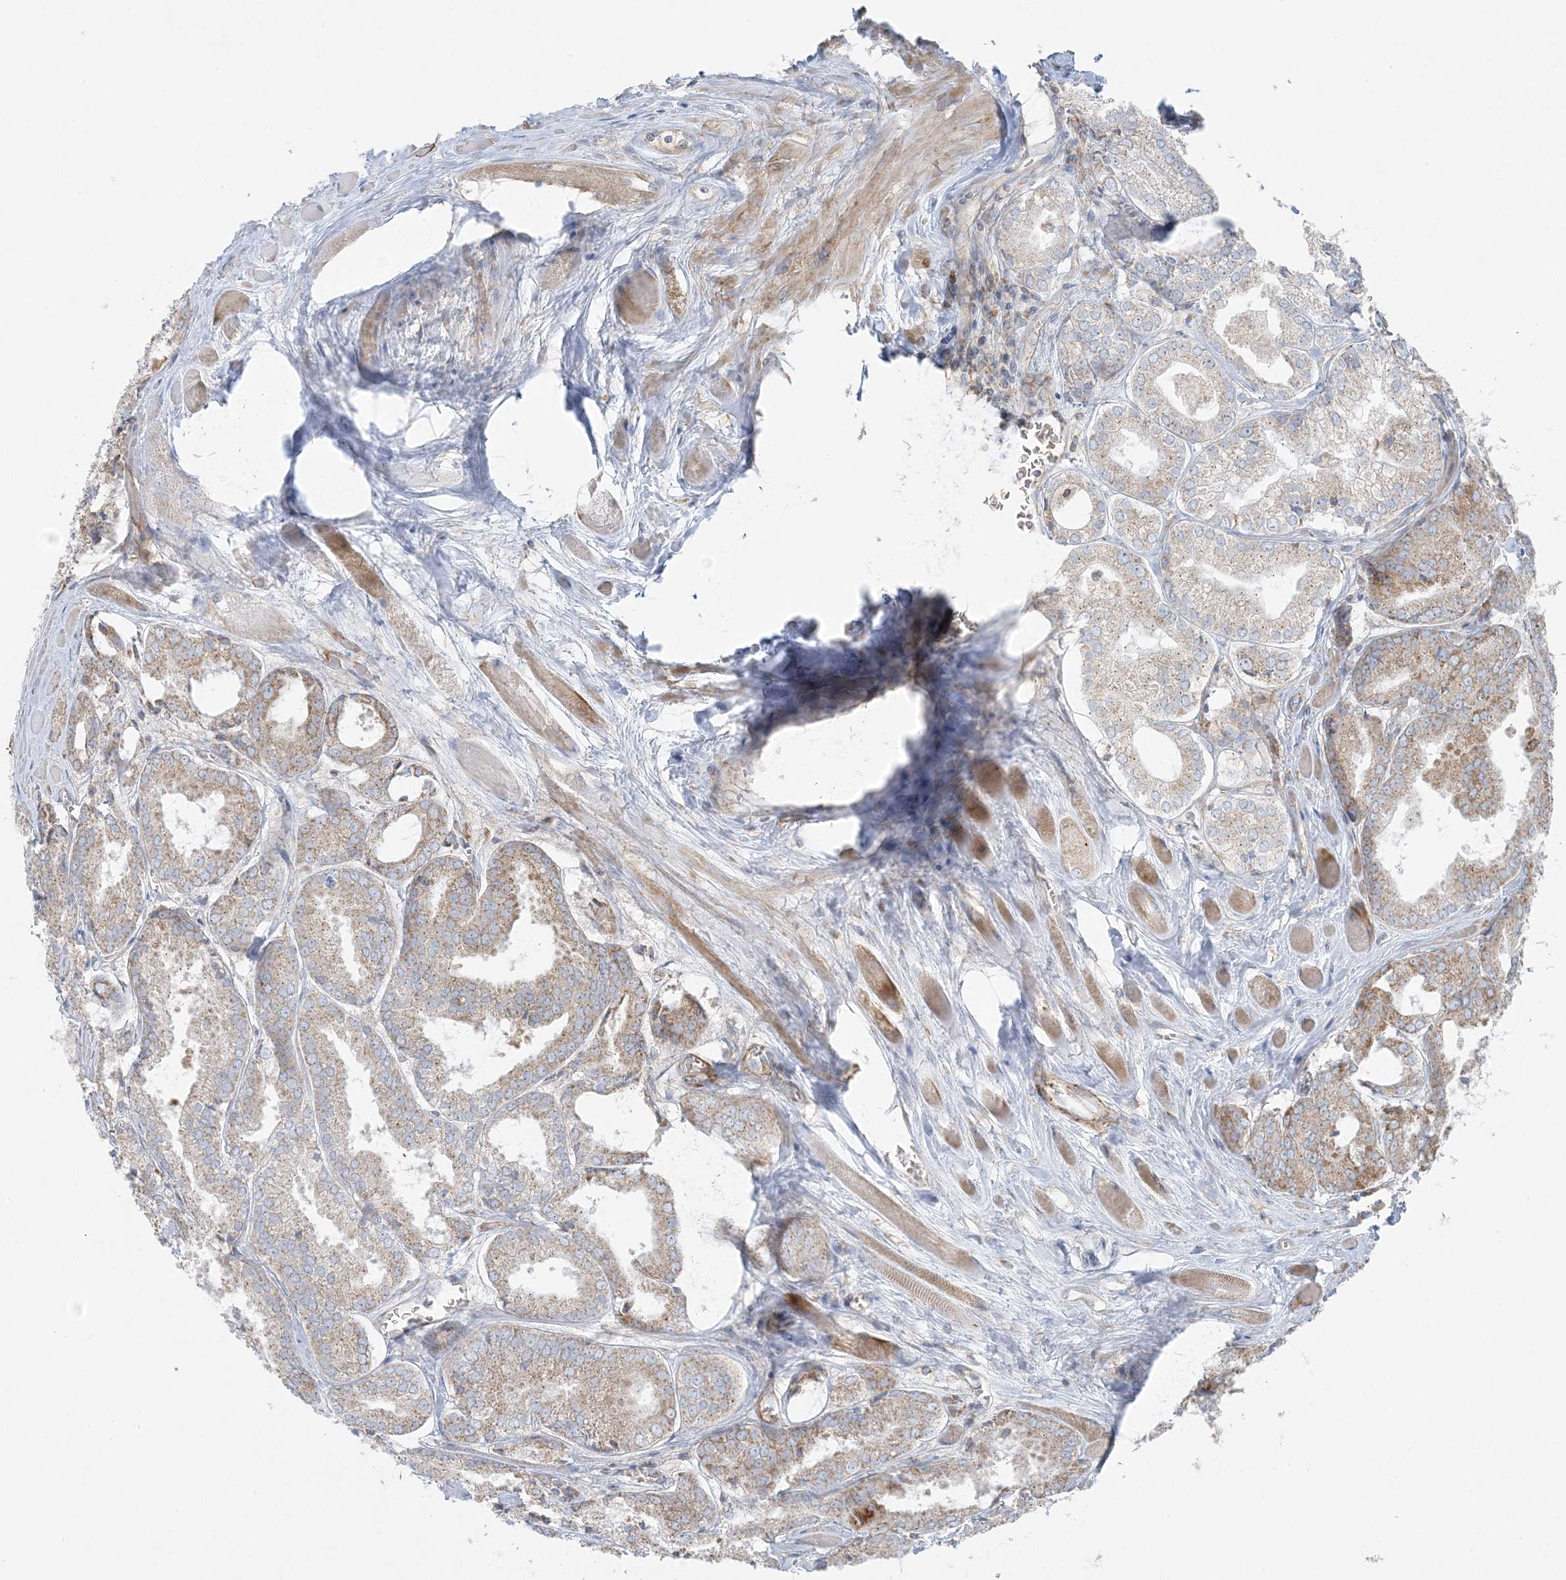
{"staining": {"intensity": "weak", "quantity": "25%-75%", "location": "cytoplasmic/membranous"}, "tissue": "prostate cancer", "cell_type": "Tumor cells", "image_type": "cancer", "snomed": [{"axis": "morphology", "description": "Adenocarcinoma, Low grade"}, {"axis": "topography", "description": "Prostate"}], "caption": "Brown immunohistochemical staining in prostate cancer (adenocarcinoma (low-grade)) reveals weak cytoplasmic/membranous staining in approximately 25%-75% of tumor cells.", "gene": "PIK3R4", "patient": {"sex": "male", "age": 67}}